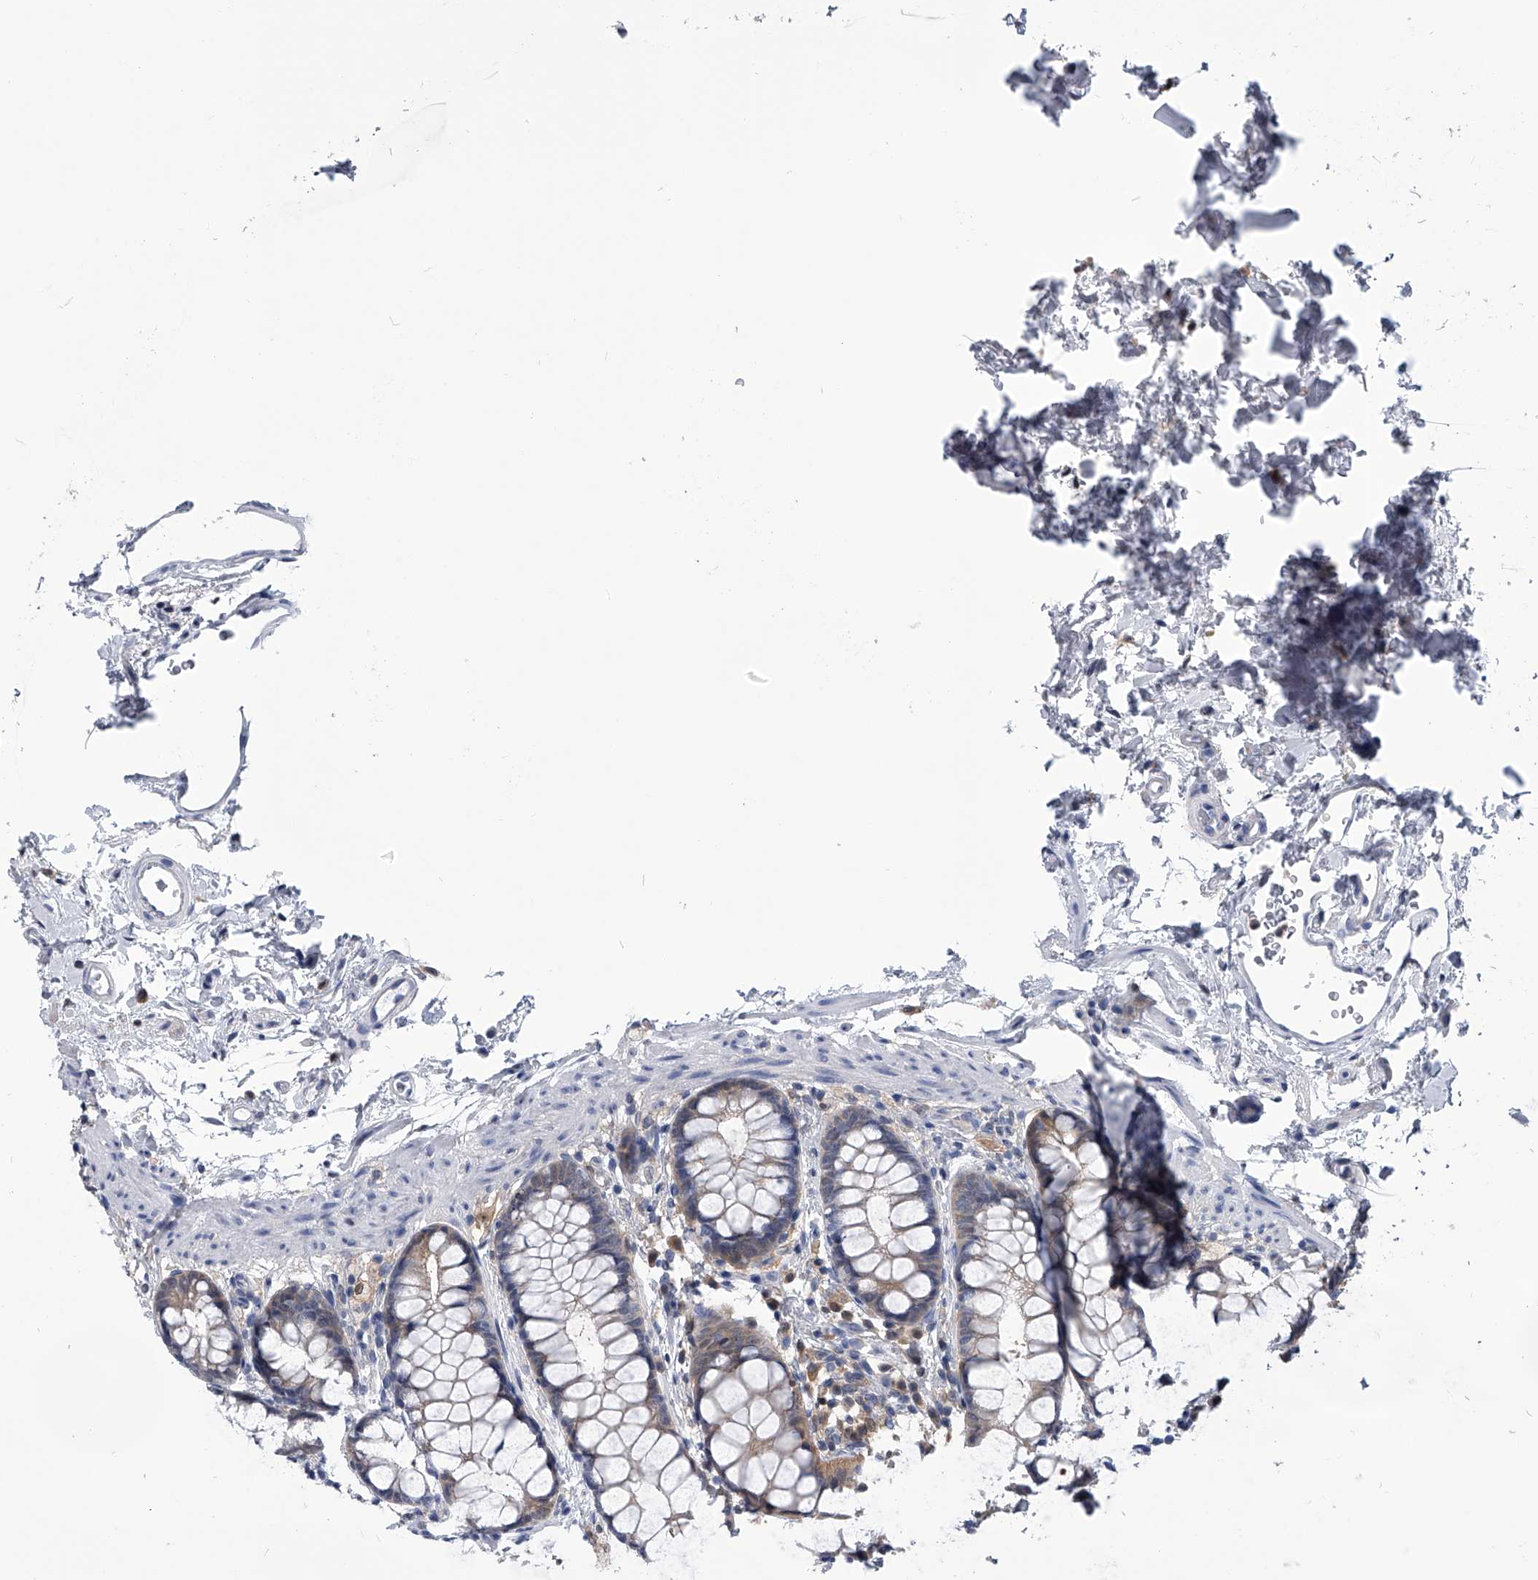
{"staining": {"intensity": "weak", "quantity": "<25%", "location": "cytoplasmic/membranous"}, "tissue": "rectum", "cell_type": "Glandular cells", "image_type": "normal", "snomed": [{"axis": "morphology", "description": "Normal tissue, NOS"}, {"axis": "topography", "description": "Rectum"}], "caption": "A photomicrograph of rectum stained for a protein shows no brown staining in glandular cells. The staining was performed using DAB to visualize the protein expression in brown, while the nuclei were stained in blue with hematoxylin (Magnification: 20x).", "gene": "PDXK", "patient": {"sex": "female", "age": 65}}